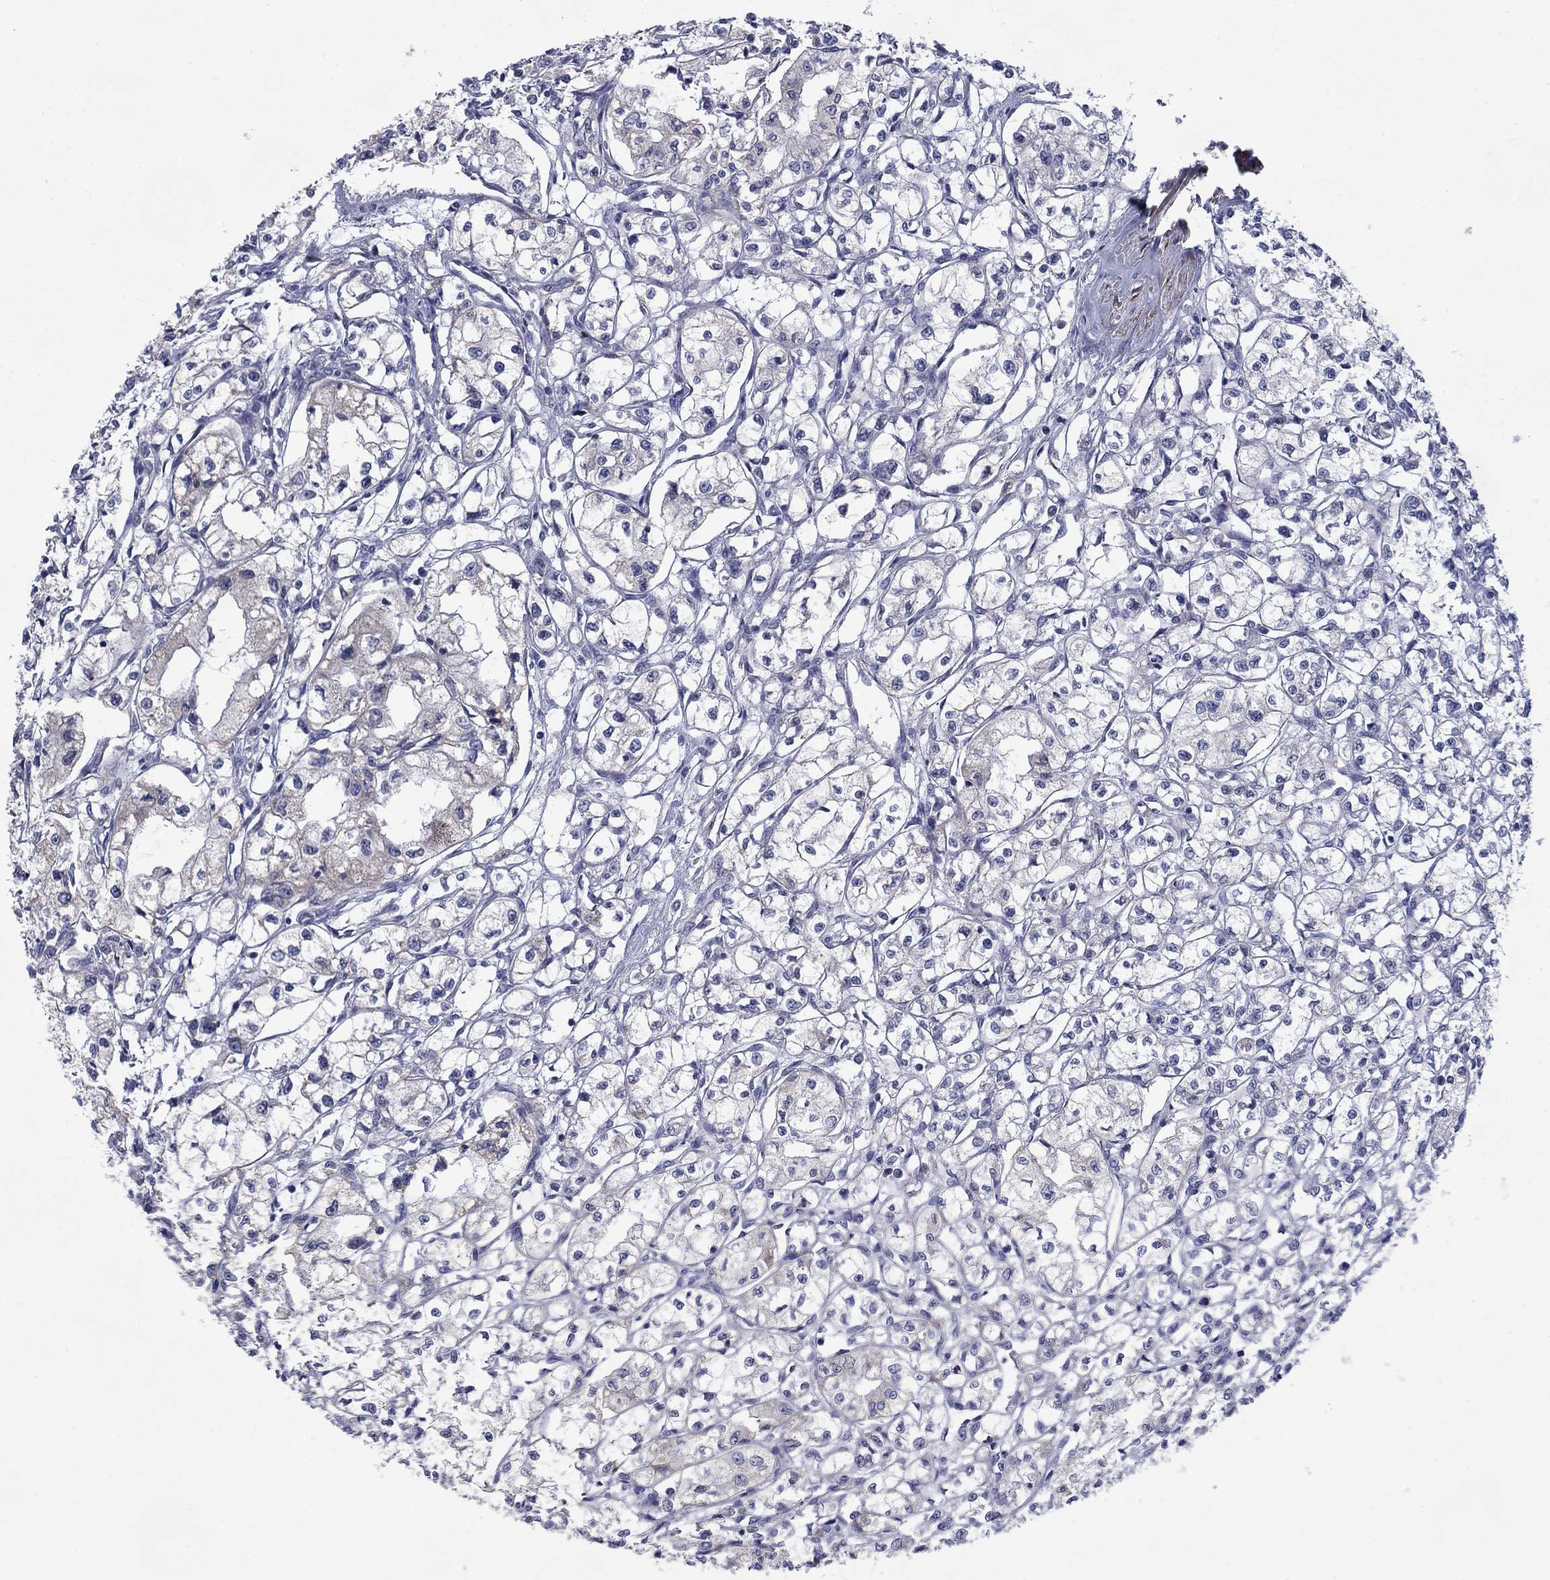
{"staining": {"intensity": "negative", "quantity": "none", "location": "none"}, "tissue": "renal cancer", "cell_type": "Tumor cells", "image_type": "cancer", "snomed": [{"axis": "morphology", "description": "Adenocarcinoma, NOS"}, {"axis": "topography", "description": "Kidney"}], "caption": "This micrograph is of renal cancer stained with immunohistochemistry (IHC) to label a protein in brown with the nuclei are counter-stained blue. There is no positivity in tumor cells.", "gene": "FRK", "patient": {"sex": "male", "age": 56}}